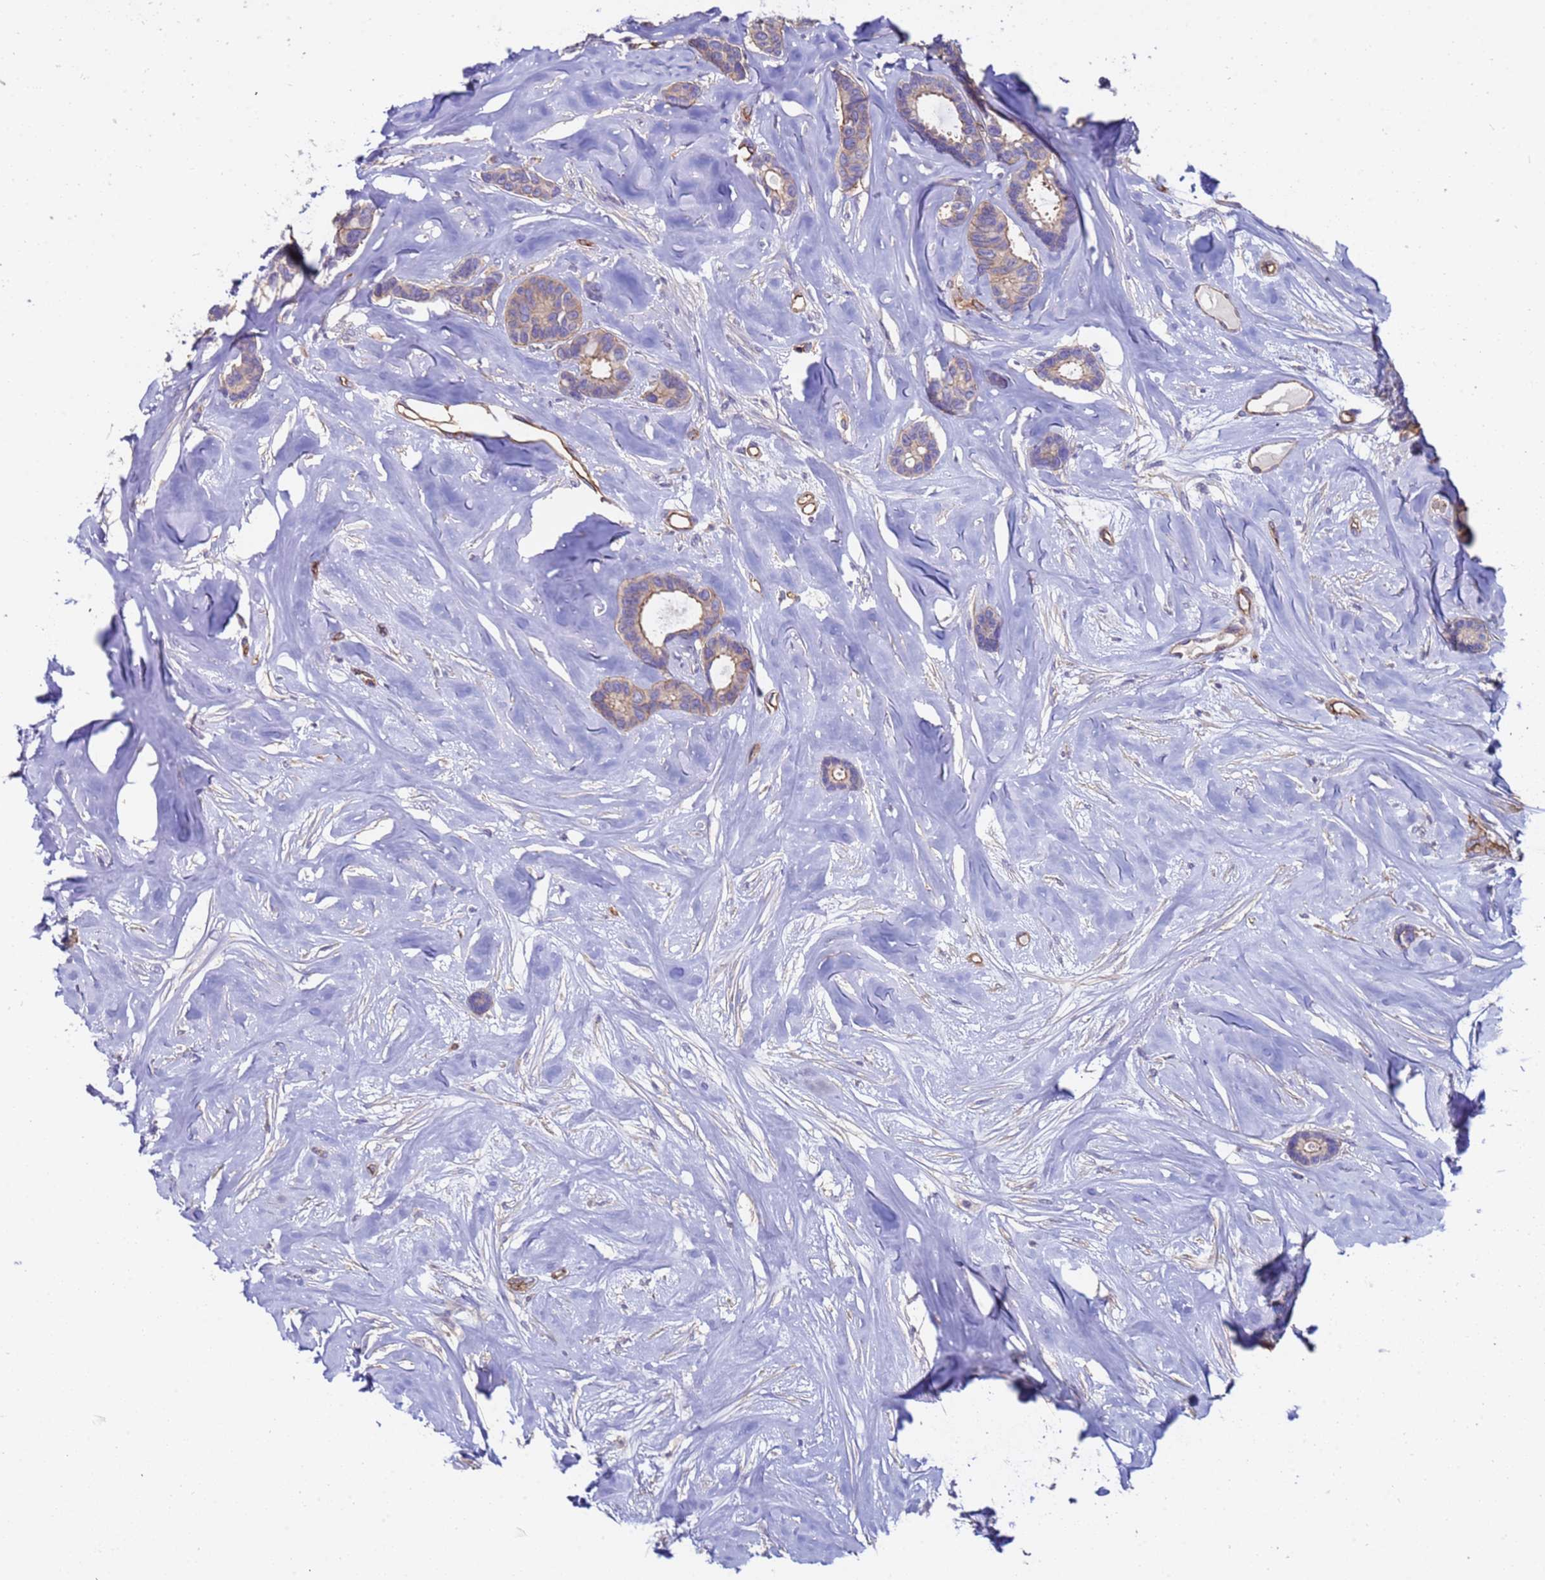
{"staining": {"intensity": "weak", "quantity": "25%-75%", "location": "cytoplasmic/membranous"}, "tissue": "breast cancer", "cell_type": "Tumor cells", "image_type": "cancer", "snomed": [{"axis": "morphology", "description": "Duct carcinoma"}, {"axis": "topography", "description": "Breast"}], "caption": "Infiltrating ductal carcinoma (breast) was stained to show a protein in brown. There is low levels of weak cytoplasmic/membranous staining in about 25%-75% of tumor cells. The protein of interest is stained brown, and the nuclei are stained in blue (DAB (3,3'-diaminobenzidine) IHC with brightfield microscopy, high magnification).", "gene": "ZNF248", "patient": {"sex": "female", "age": 87}}